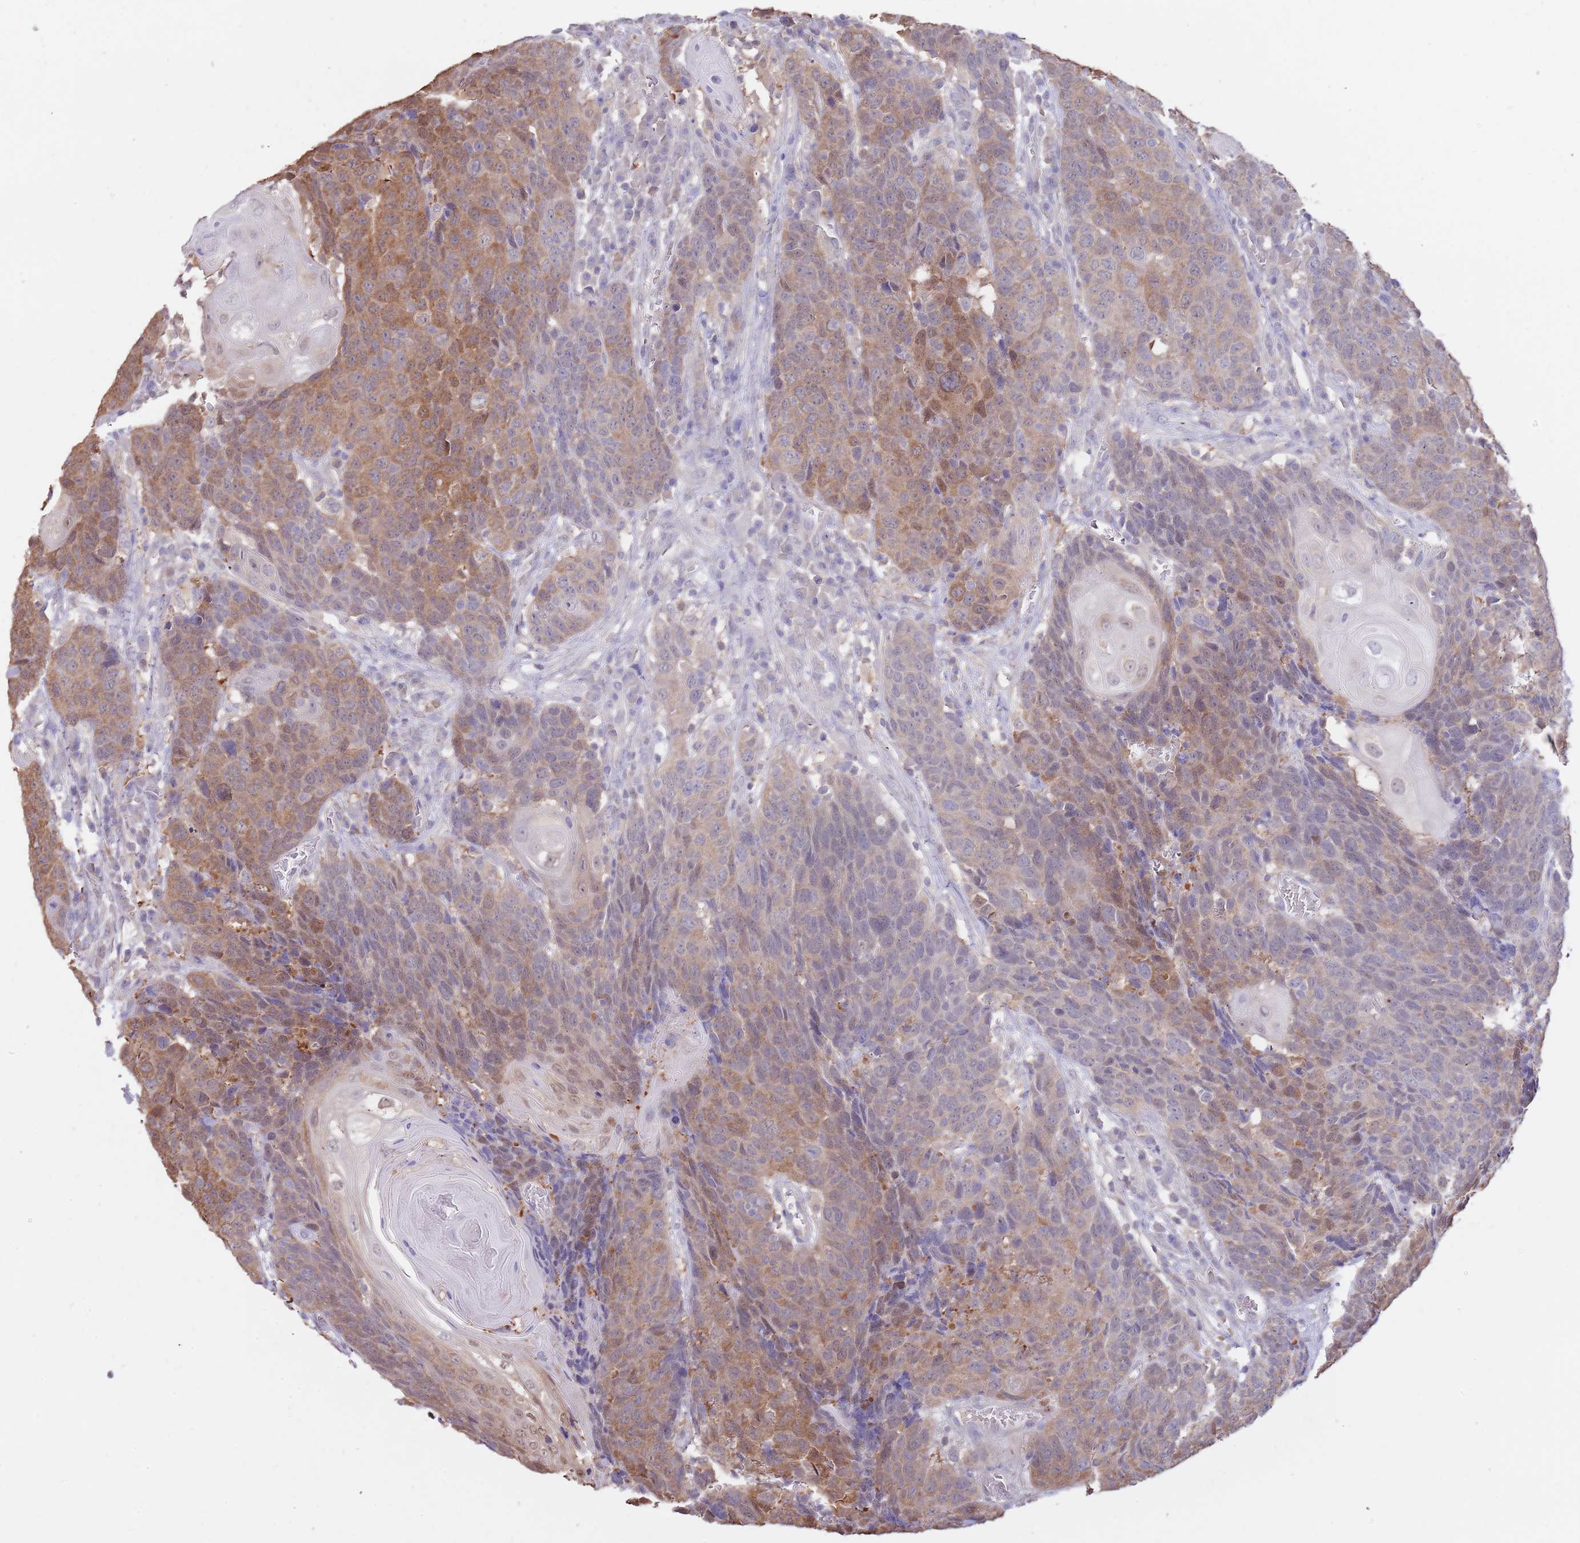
{"staining": {"intensity": "moderate", "quantity": "25%-75%", "location": "cytoplasmic/membranous"}, "tissue": "head and neck cancer", "cell_type": "Tumor cells", "image_type": "cancer", "snomed": [{"axis": "morphology", "description": "Squamous cell carcinoma, NOS"}, {"axis": "topography", "description": "Head-Neck"}], "caption": "Immunohistochemistry (IHC) of human head and neck cancer (squamous cell carcinoma) demonstrates medium levels of moderate cytoplasmic/membranous expression in about 25%-75% of tumor cells.", "gene": "AP5S1", "patient": {"sex": "male", "age": 66}}